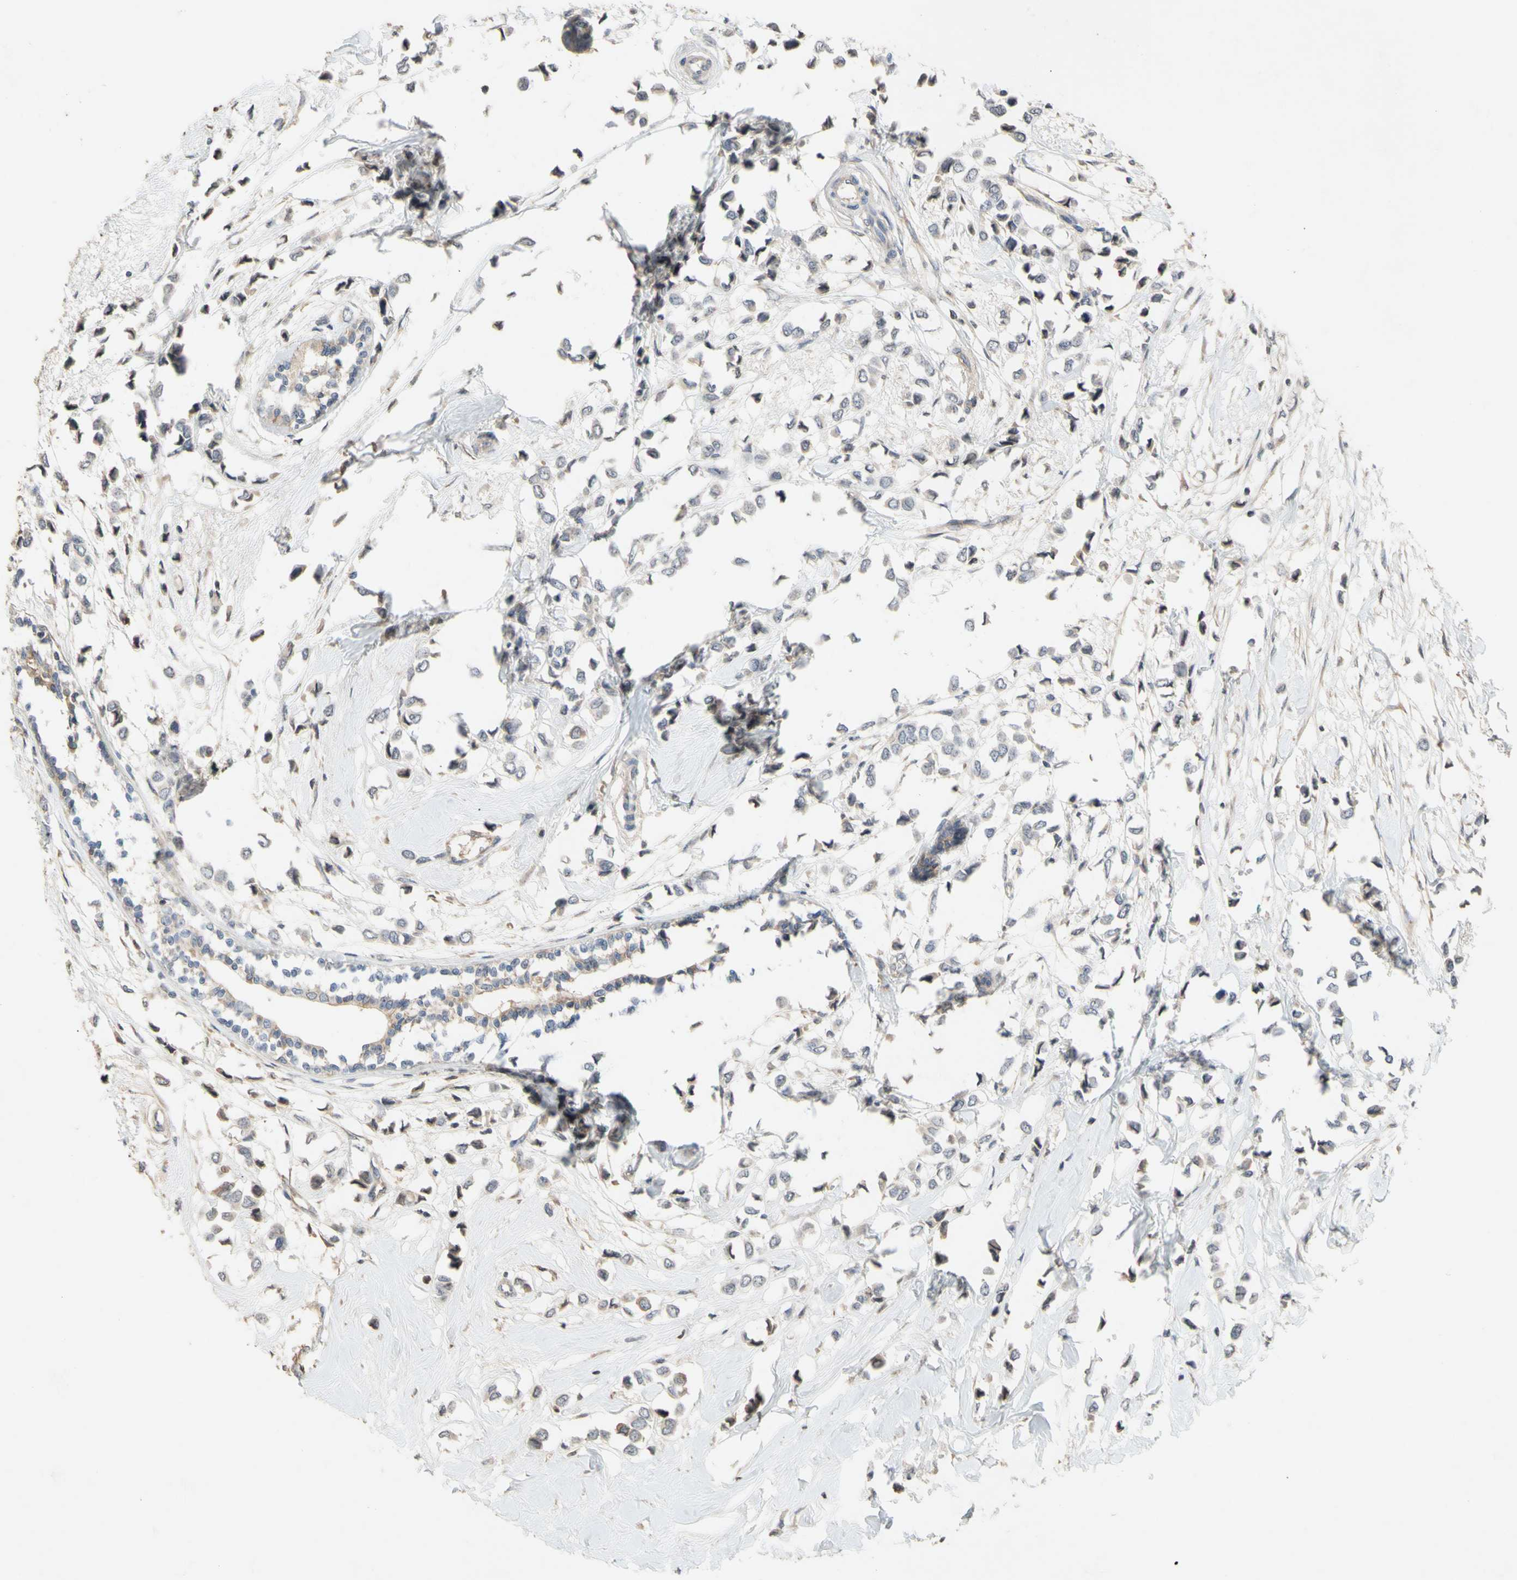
{"staining": {"intensity": "weak", "quantity": "<25%", "location": "cytoplasmic/membranous"}, "tissue": "breast cancer", "cell_type": "Tumor cells", "image_type": "cancer", "snomed": [{"axis": "morphology", "description": "Lobular carcinoma"}, {"axis": "topography", "description": "Breast"}], "caption": "The micrograph displays no significant positivity in tumor cells of breast cancer (lobular carcinoma).", "gene": "NECTIN3", "patient": {"sex": "female", "age": 51}}